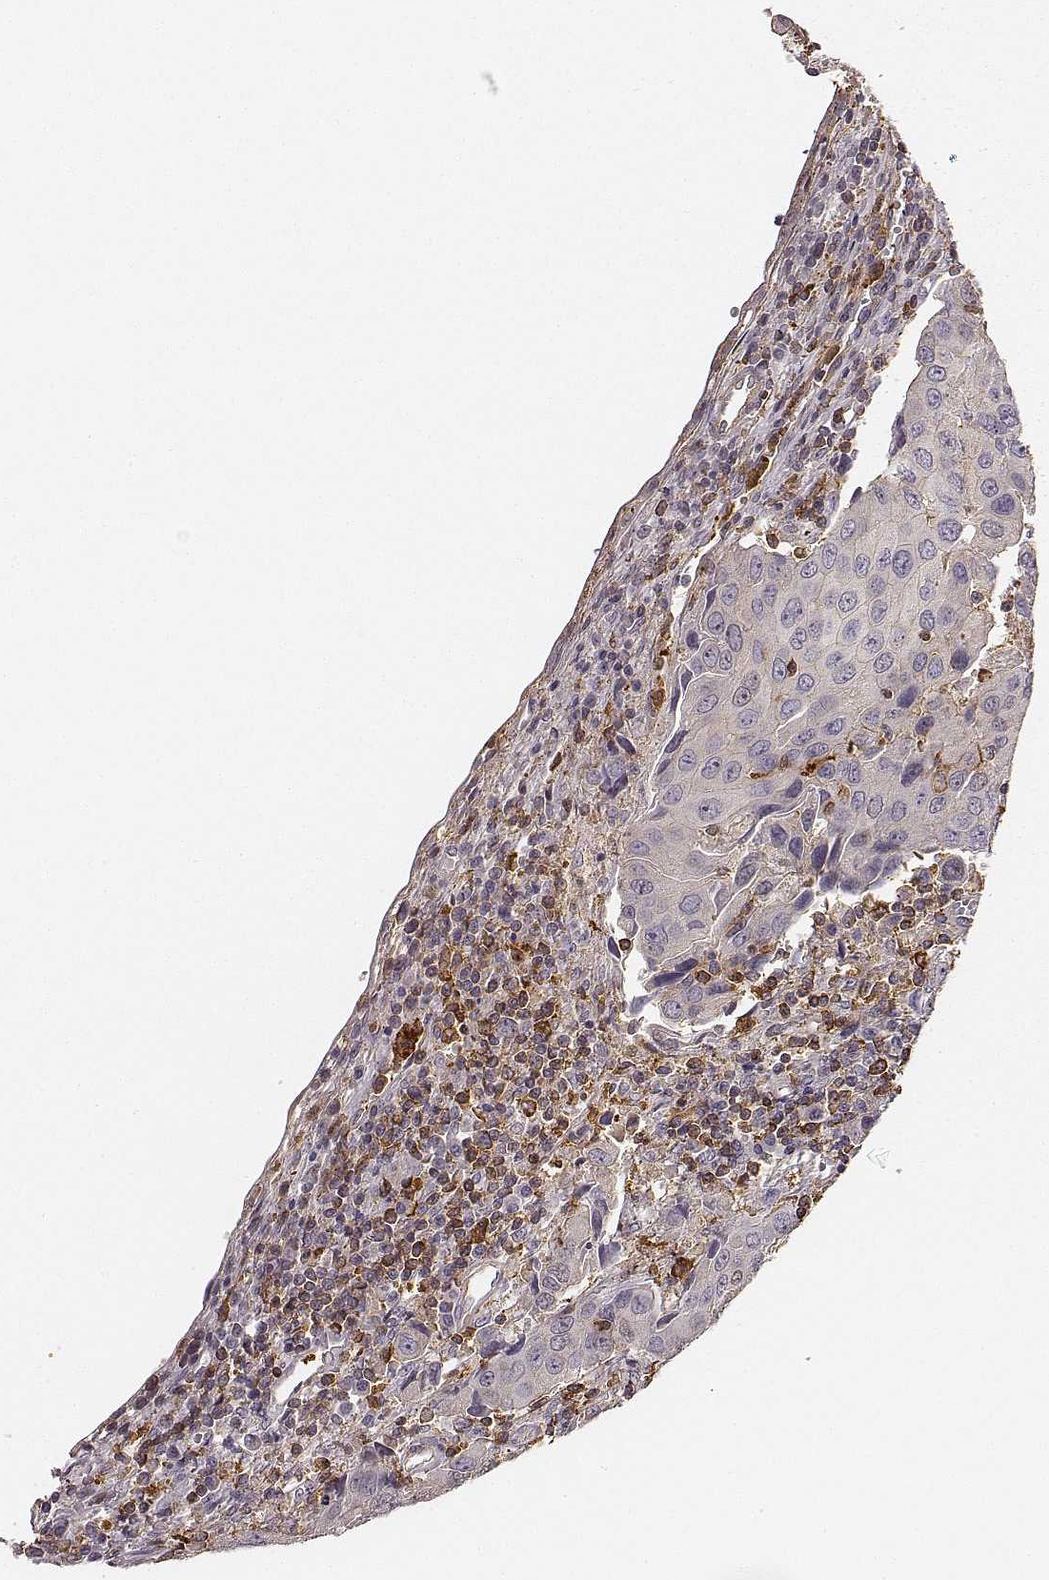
{"staining": {"intensity": "negative", "quantity": "none", "location": "none"}, "tissue": "urothelial cancer", "cell_type": "Tumor cells", "image_type": "cancer", "snomed": [{"axis": "morphology", "description": "Urothelial carcinoma, High grade"}, {"axis": "topography", "description": "Urinary bladder"}], "caption": "IHC micrograph of human urothelial carcinoma (high-grade) stained for a protein (brown), which demonstrates no staining in tumor cells.", "gene": "ZYX", "patient": {"sex": "female", "age": 85}}